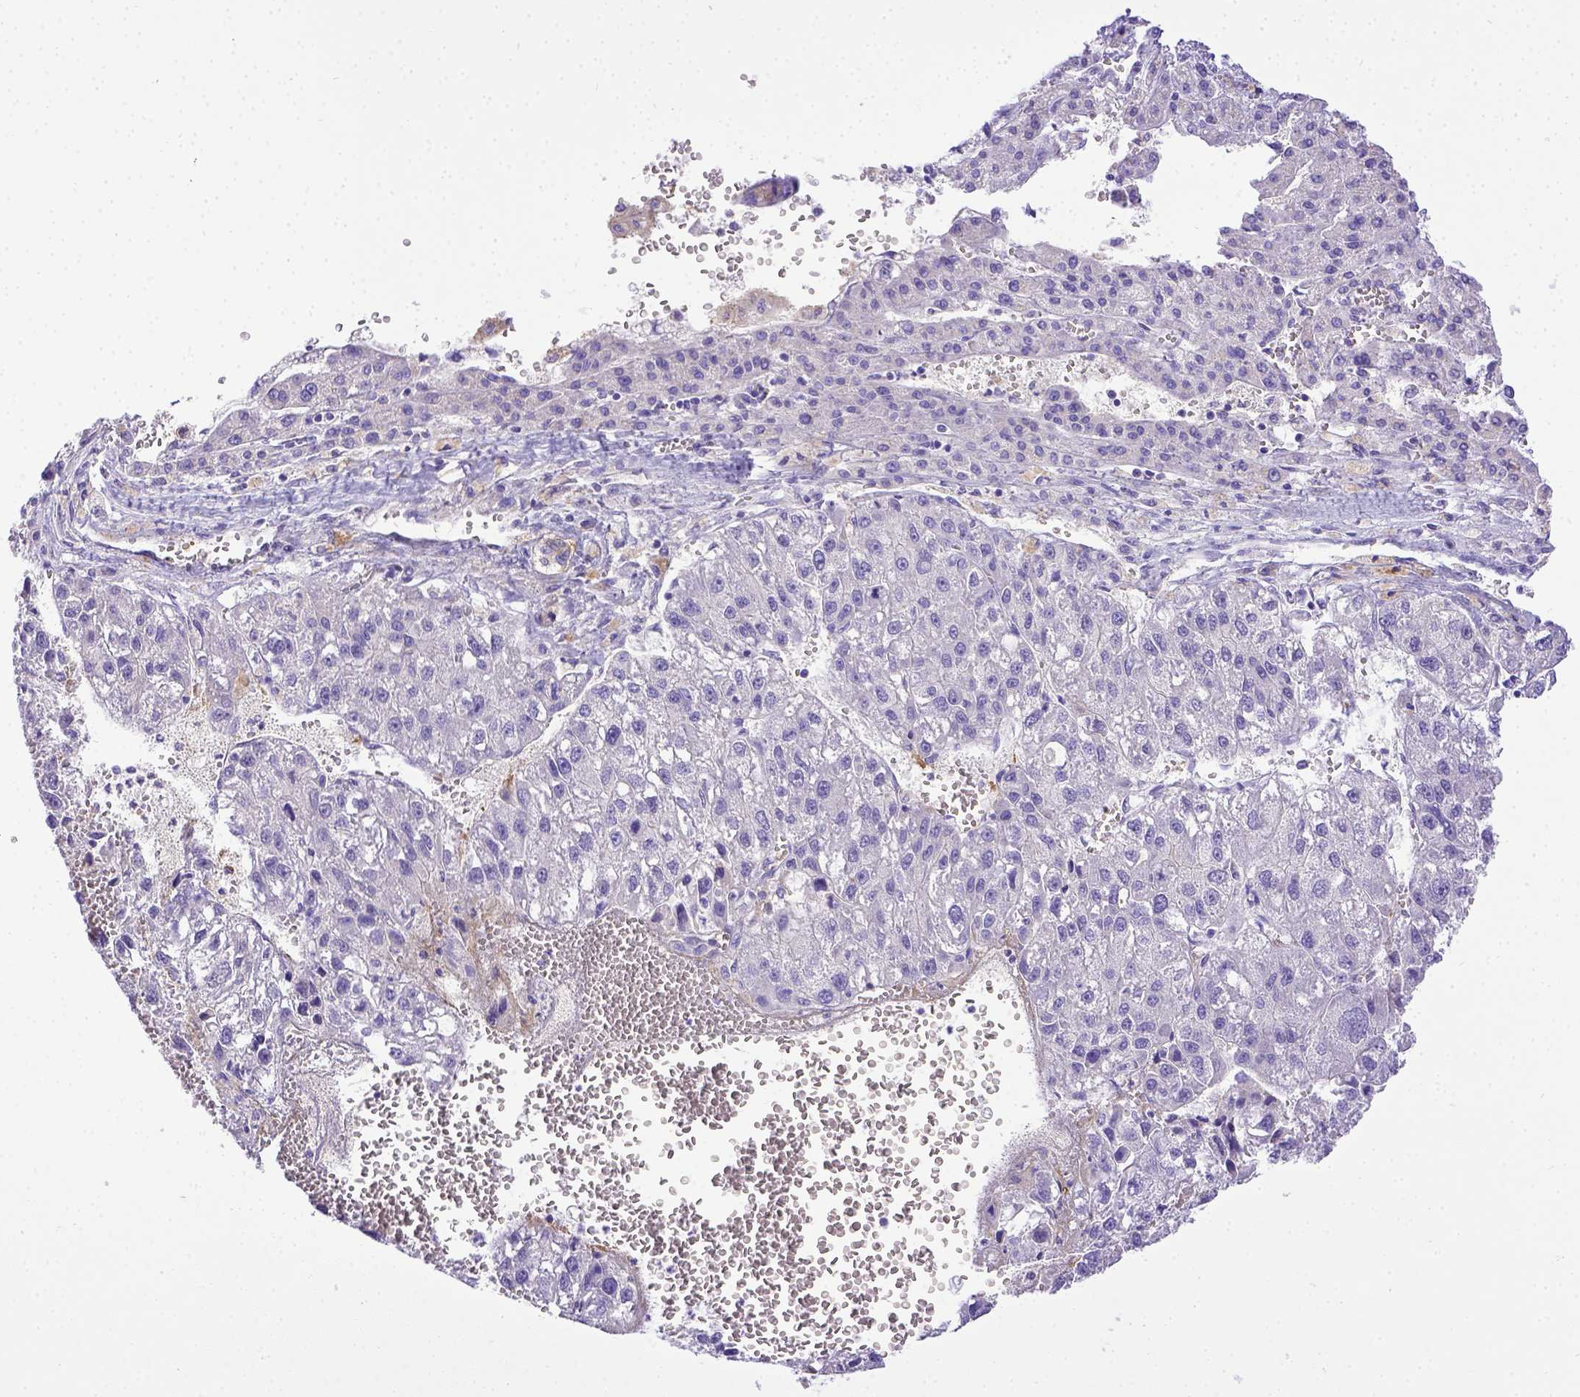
{"staining": {"intensity": "negative", "quantity": "none", "location": "none"}, "tissue": "liver cancer", "cell_type": "Tumor cells", "image_type": "cancer", "snomed": [{"axis": "morphology", "description": "Carcinoma, Hepatocellular, NOS"}, {"axis": "topography", "description": "Liver"}], "caption": "Micrograph shows no significant protein staining in tumor cells of liver cancer.", "gene": "BTN1A1", "patient": {"sex": "female", "age": 70}}